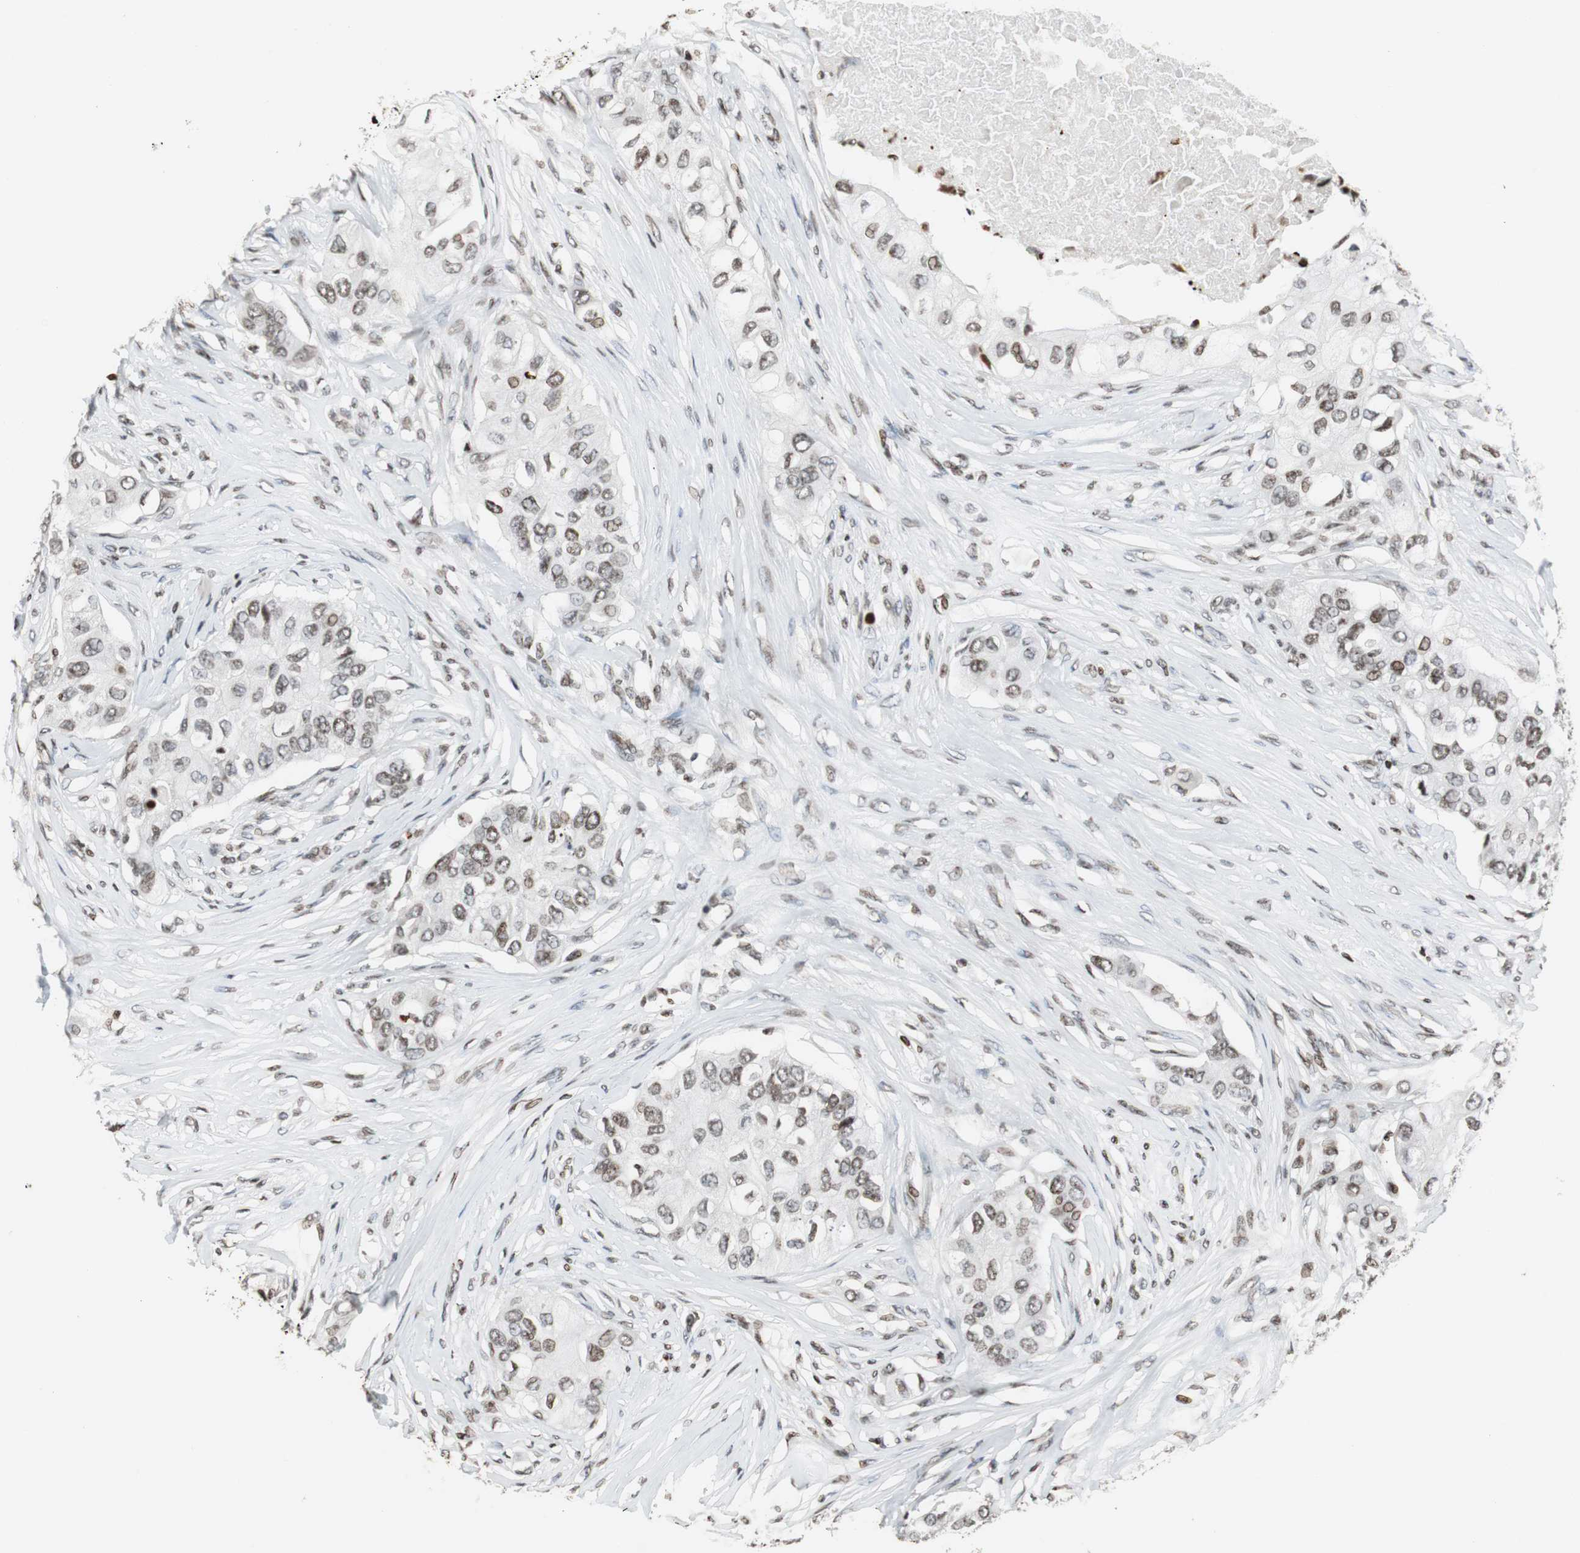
{"staining": {"intensity": "moderate", "quantity": ">75%", "location": "nuclear"}, "tissue": "breast cancer", "cell_type": "Tumor cells", "image_type": "cancer", "snomed": [{"axis": "morphology", "description": "Normal tissue, NOS"}, {"axis": "morphology", "description": "Duct carcinoma"}, {"axis": "topography", "description": "Breast"}], "caption": "Human intraductal carcinoma (breast) stained for a protein (brown) shows moderate nuclear positive positivity in about >75% of tumor cells.", "gene": "PAXIP1", "patient": {"sex": "female", "age": 49}}